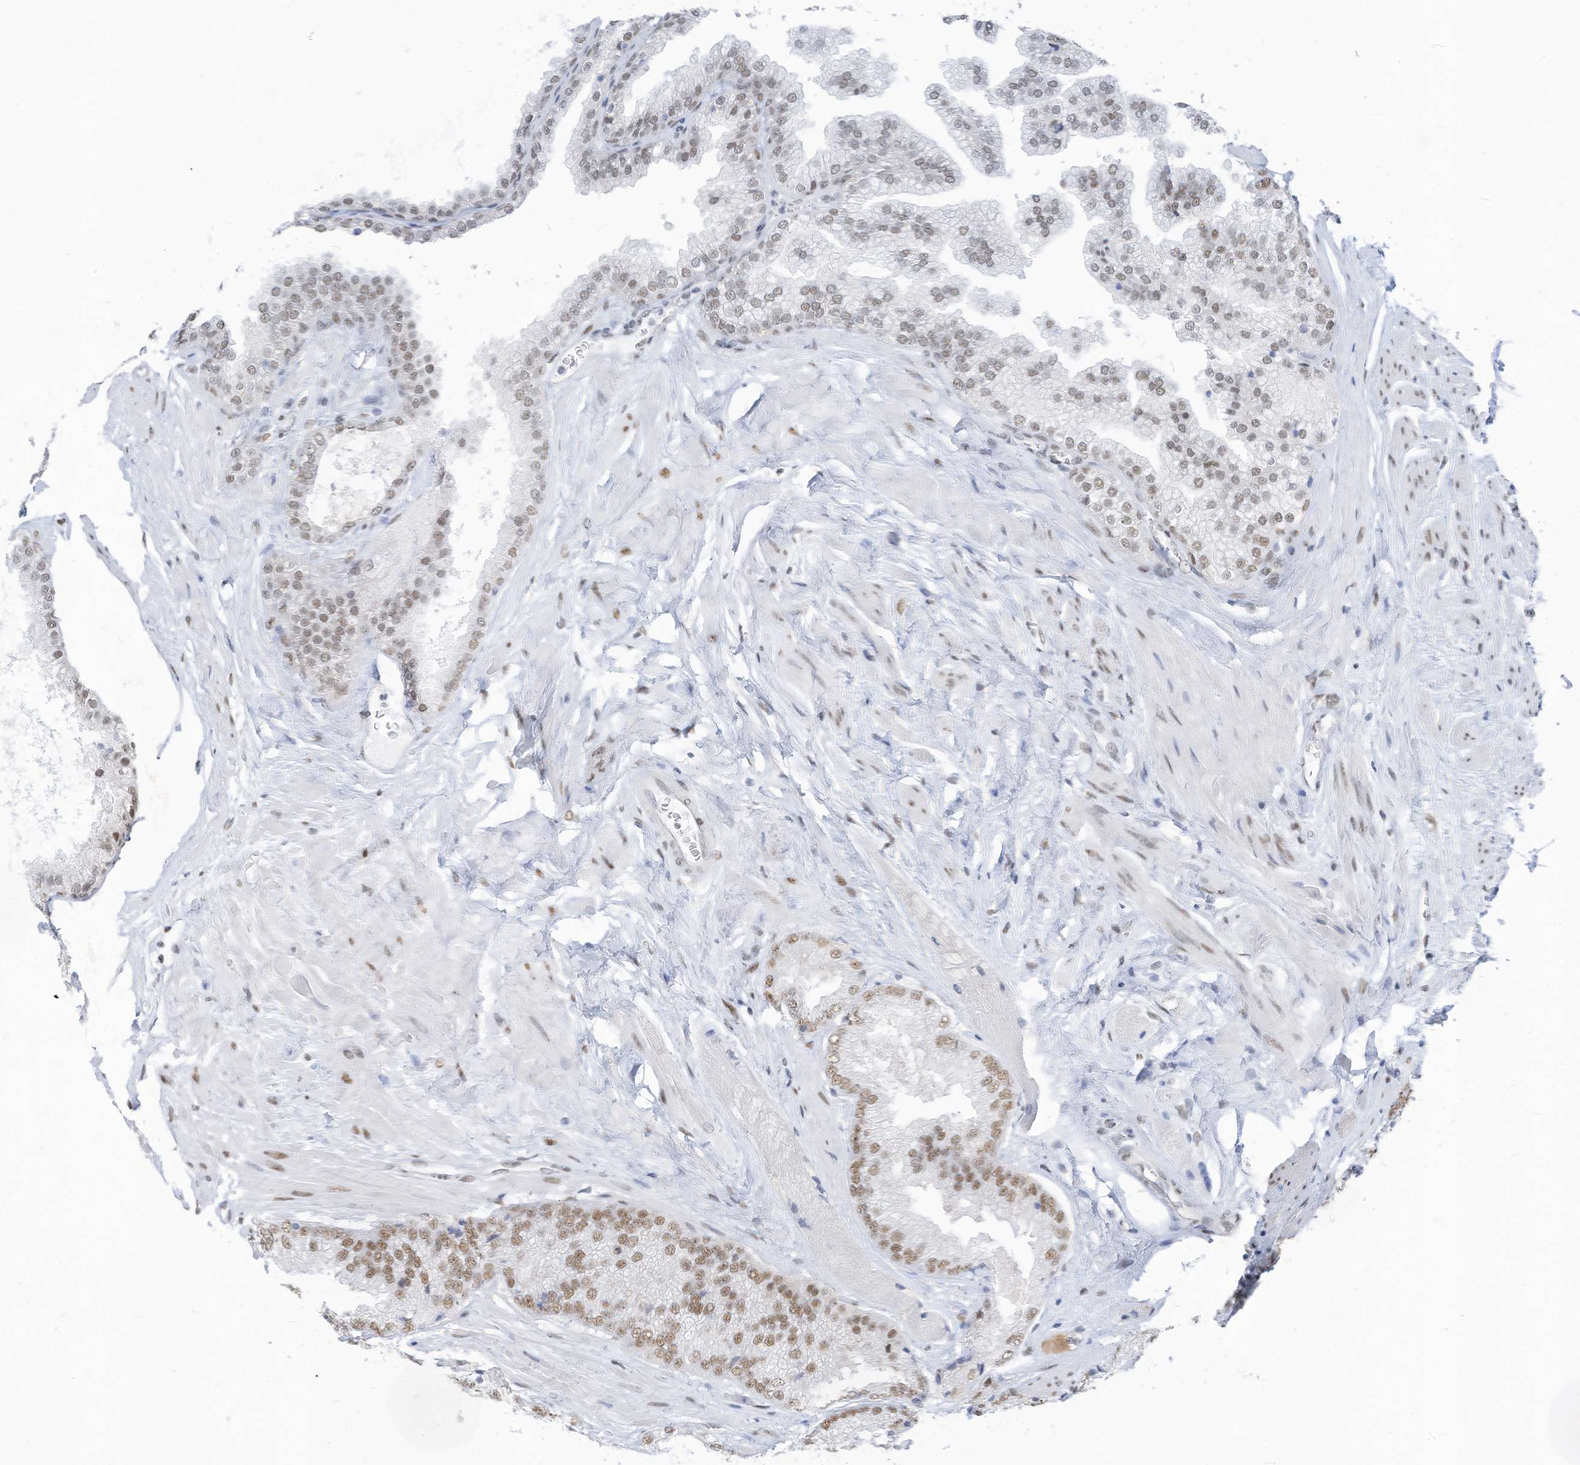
{"staining": {"intensity": "moderate", "quantity": ">75%", "location": "nuclear"}, "tissue": "prostate cancer", "cell_type": "Tumor cells", "image_type": "cancer", "snomed": [{"axis": "morphology", "description": "Adenocarcinoma, High grade"}, {"axis": "topography", "description": "Prostate"}], "caption": "A brown stain highlights moderate nuclear positivity of a protein in human adenocarcinoma (high-grade) (prostate) tumor cells. (Stains: DAB in brown, nuclei in blue, Microscopy: brightfield microscopy at high magnification).", "gene": "KHSRP", "patient": {"sex": "male", "age": 58}}